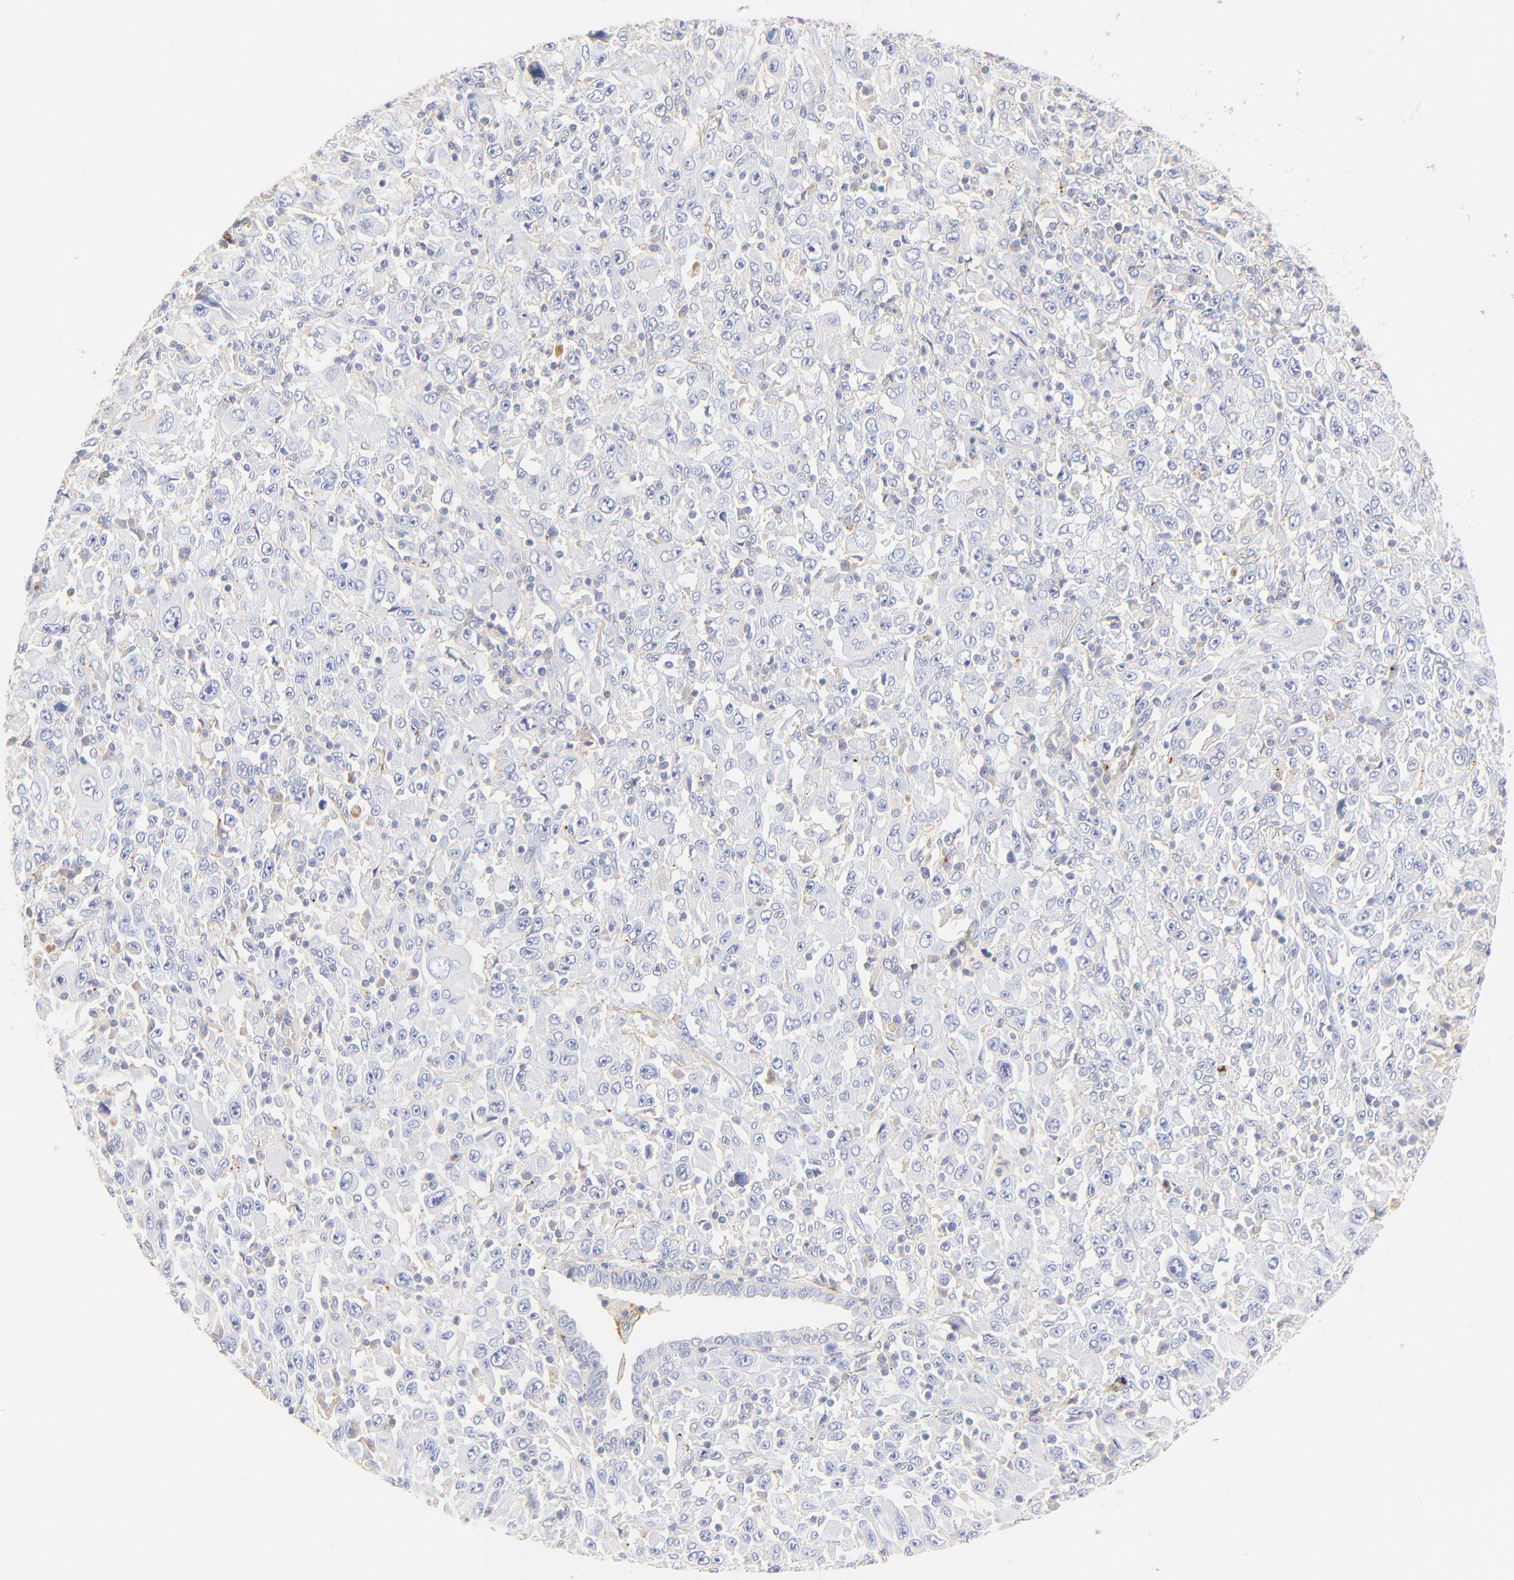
{"staining": {"intensity": "negative", "quantity": "none", "location": "none"}, "tissue": "melanoma", "cell_type": "Tumor cells", "image_type": "cancer", "snomed": [{"axis": "morphology", "description": "Malignant melanoma, Metastatic site"}, {"axis": "topography", "description": "Skin"}], "caption": "Immunohistochemistry (IHC) image of neoplastic tissue: human malignant melanoma (metastatic site) stained with DAB demonstrates no significant protein staining in tumor cells.", "gene": "MDGA2", "patient": {"sex": "female", "age": 56}}